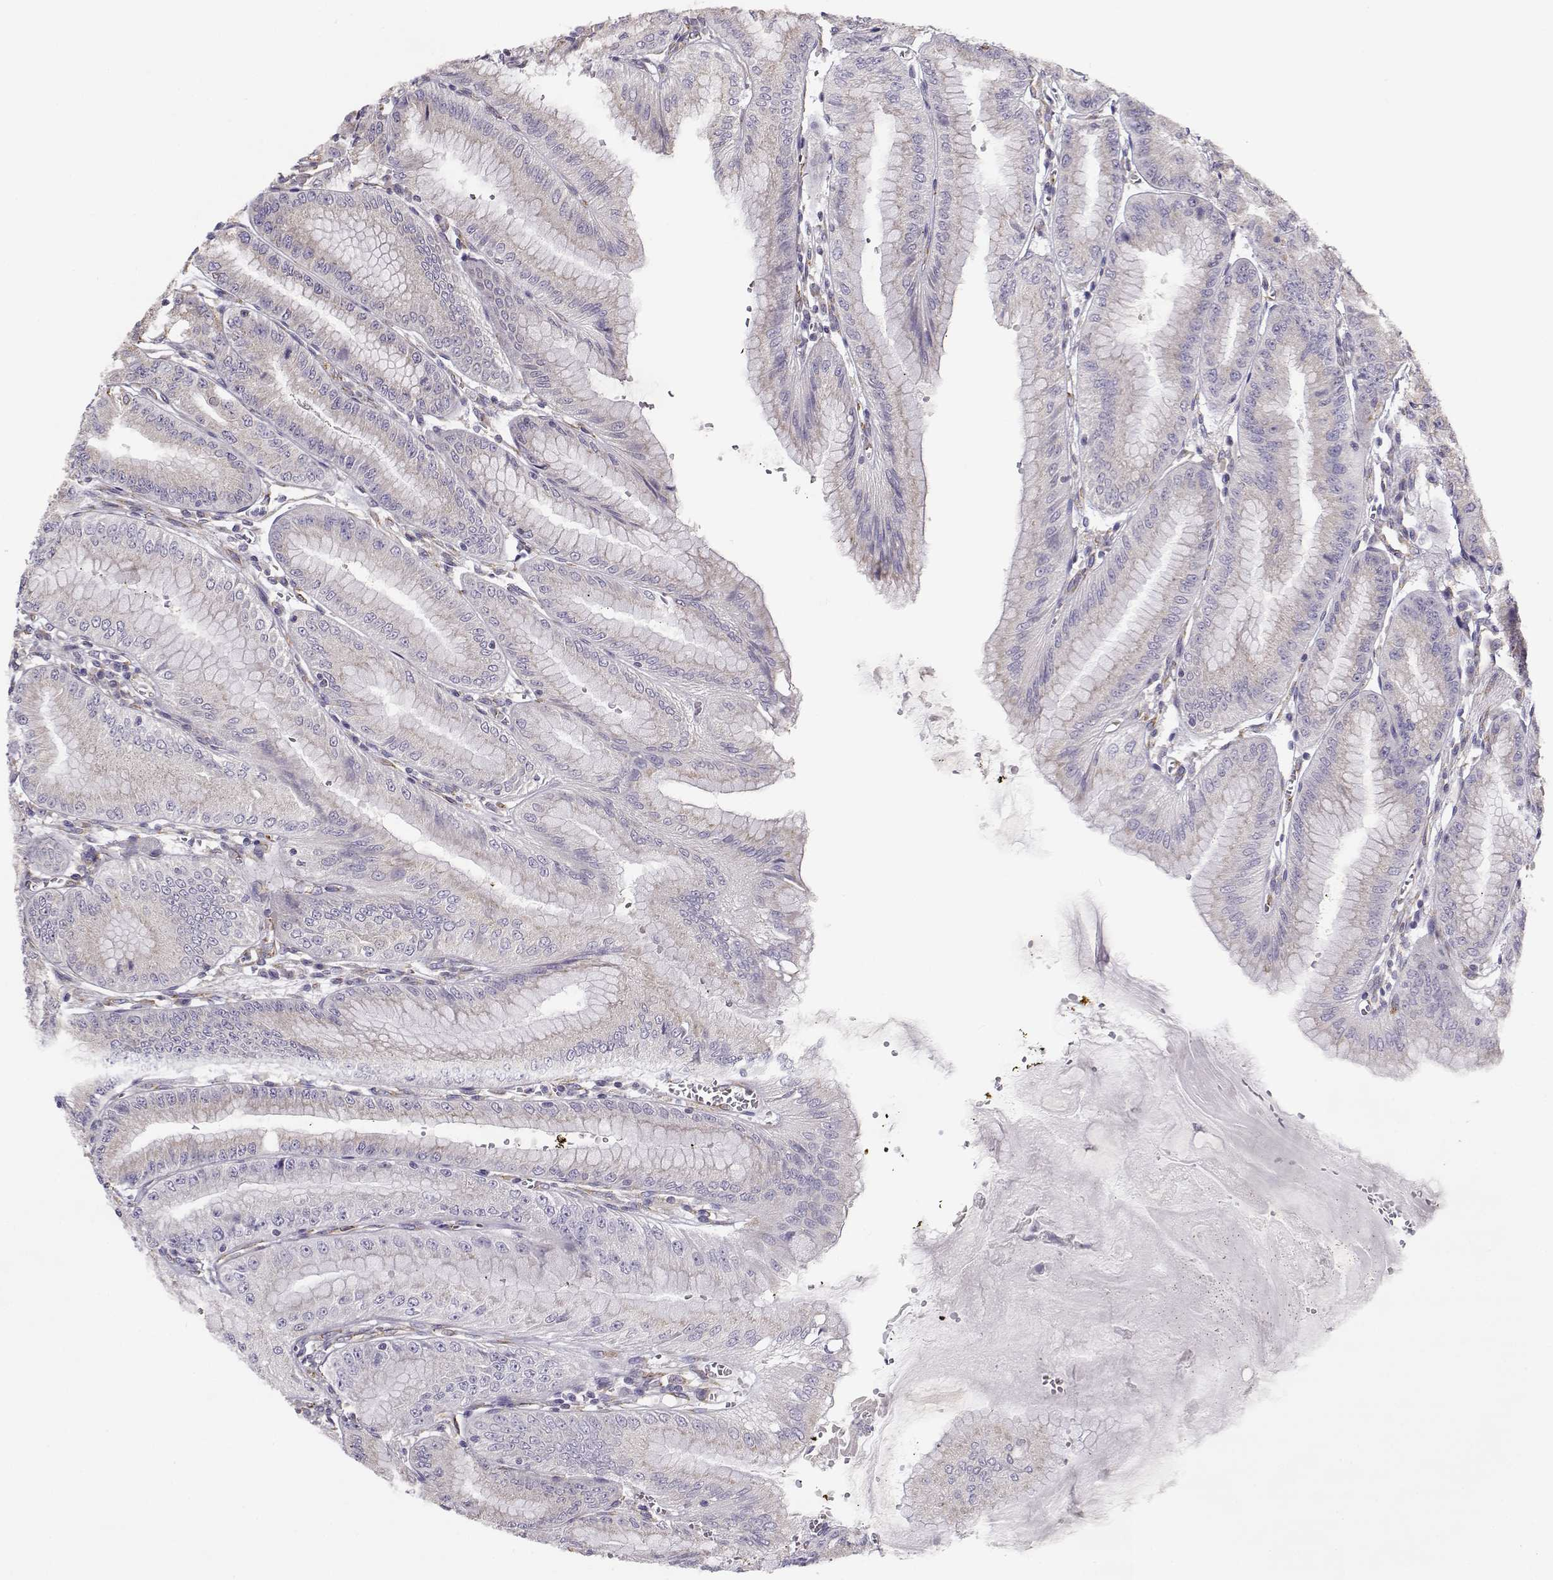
{"staining": {"intensity": "weak", "quantity": "<25%", "location": "cytoplasmic/membranous"}, "tissue": "stomach", "cell_type": "Glandular cells", "image_type": "normal", "snomed": [{"axis": "morphology", "description": "Normal tissue, NOS"}, {"axis": "topography", "description": "Stomach, lower"}], "caption": "Immunohistochemistry (IHC) histopathology image of benign human stomach stained for a protein (brown), which displays no positivity in glandular cells. Nuclei are stained in blue.", "gene": "BEND6", "patient": {"sex": "male", "age": 71}}